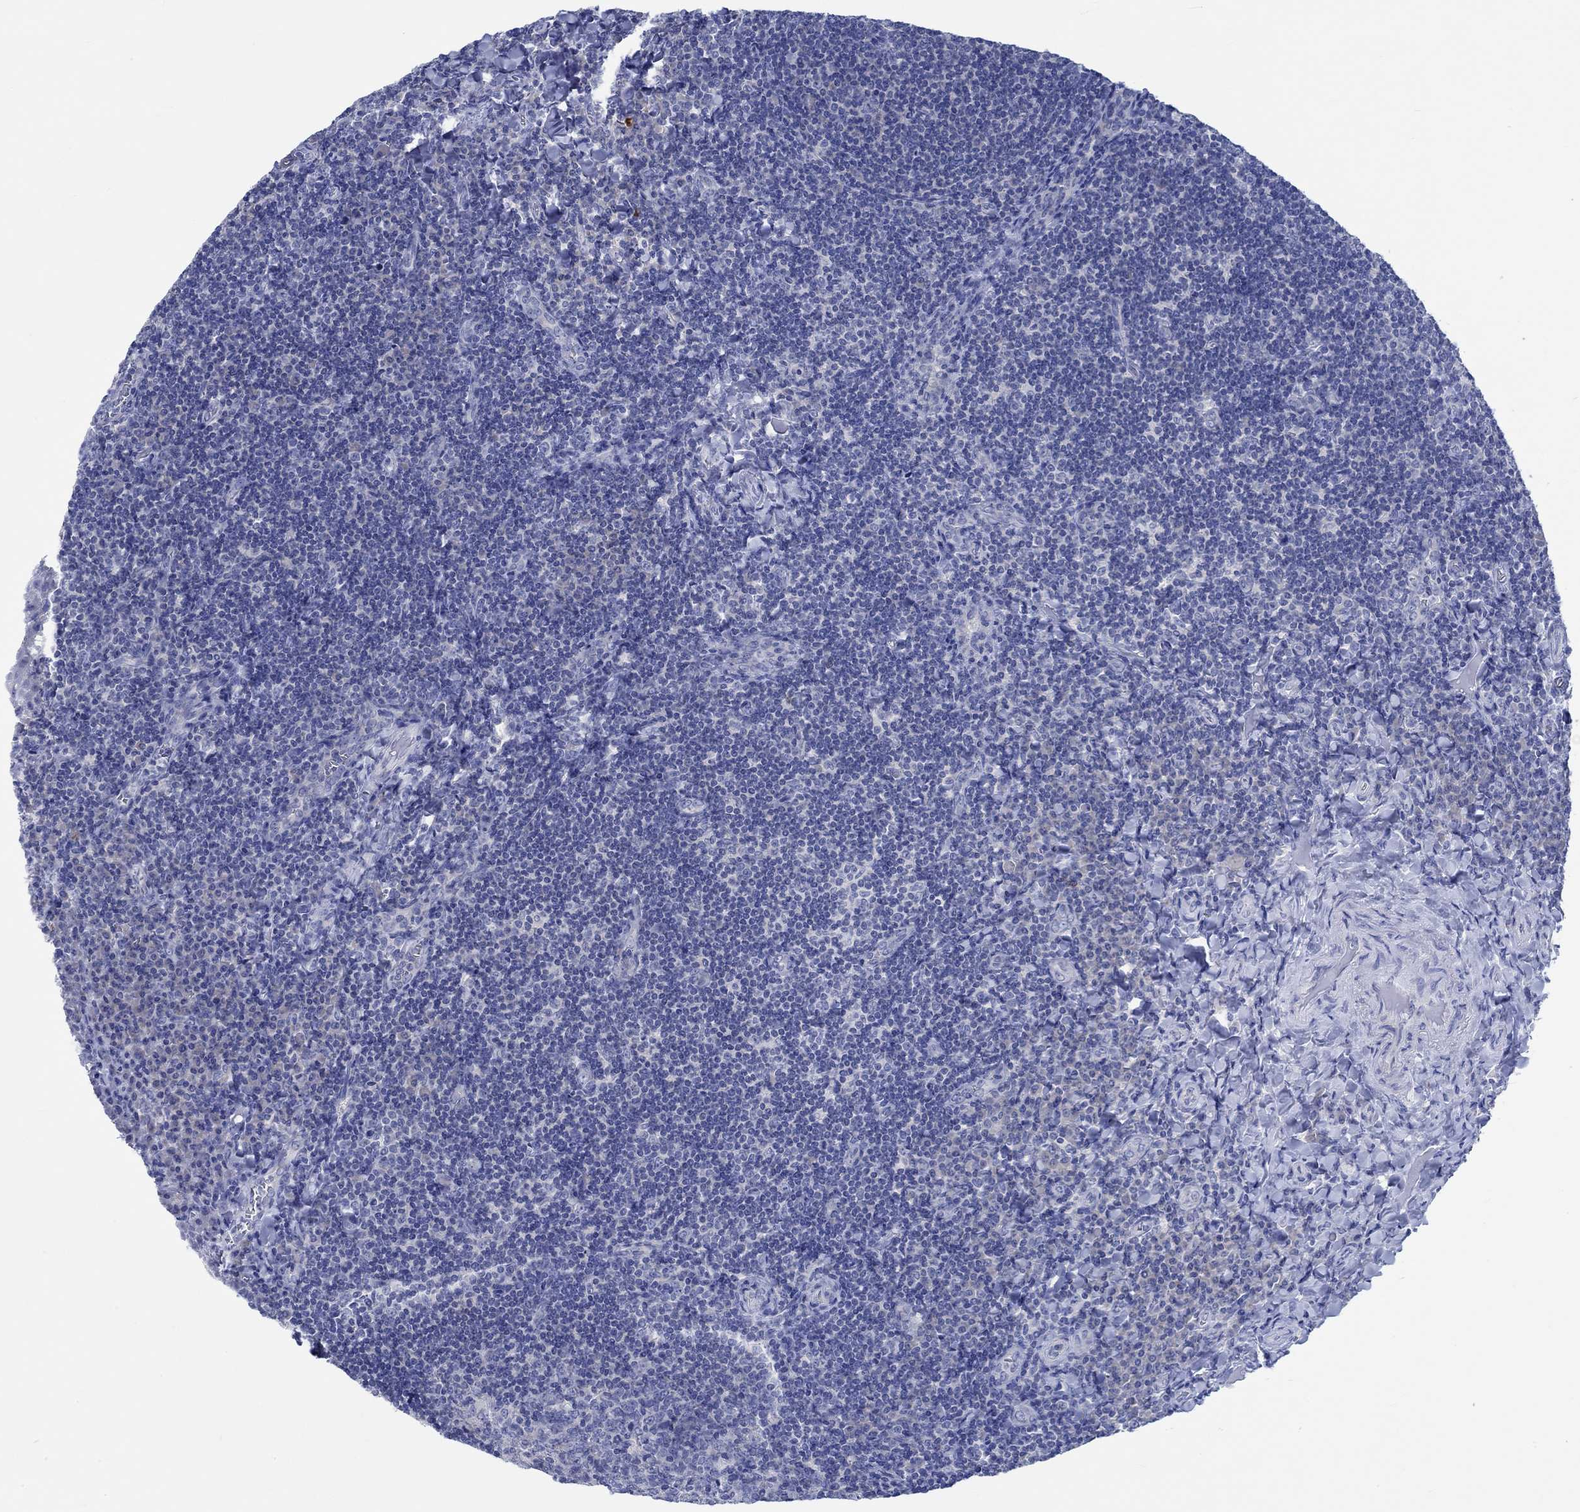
{"staining": {"intensity": "negative", "quantity": "none", "location": "none"}, "tissue": "tonsil", "cell_type": "Germinal center cells", "image_type": "normal", "snomed": [{"axis": "morphology", "description": "Normal tissue, NOS"}, {"axis": "morphology", "description": "Inflammation, NOS"}, {"axis": "topography", "description": "Tonsil"}], "caption": "Protein analysis of normal tonsil shows no significant staining in germinal center cells.", "gene": "PTPRN2", "patient": {"sex": "female", "age": 31}}